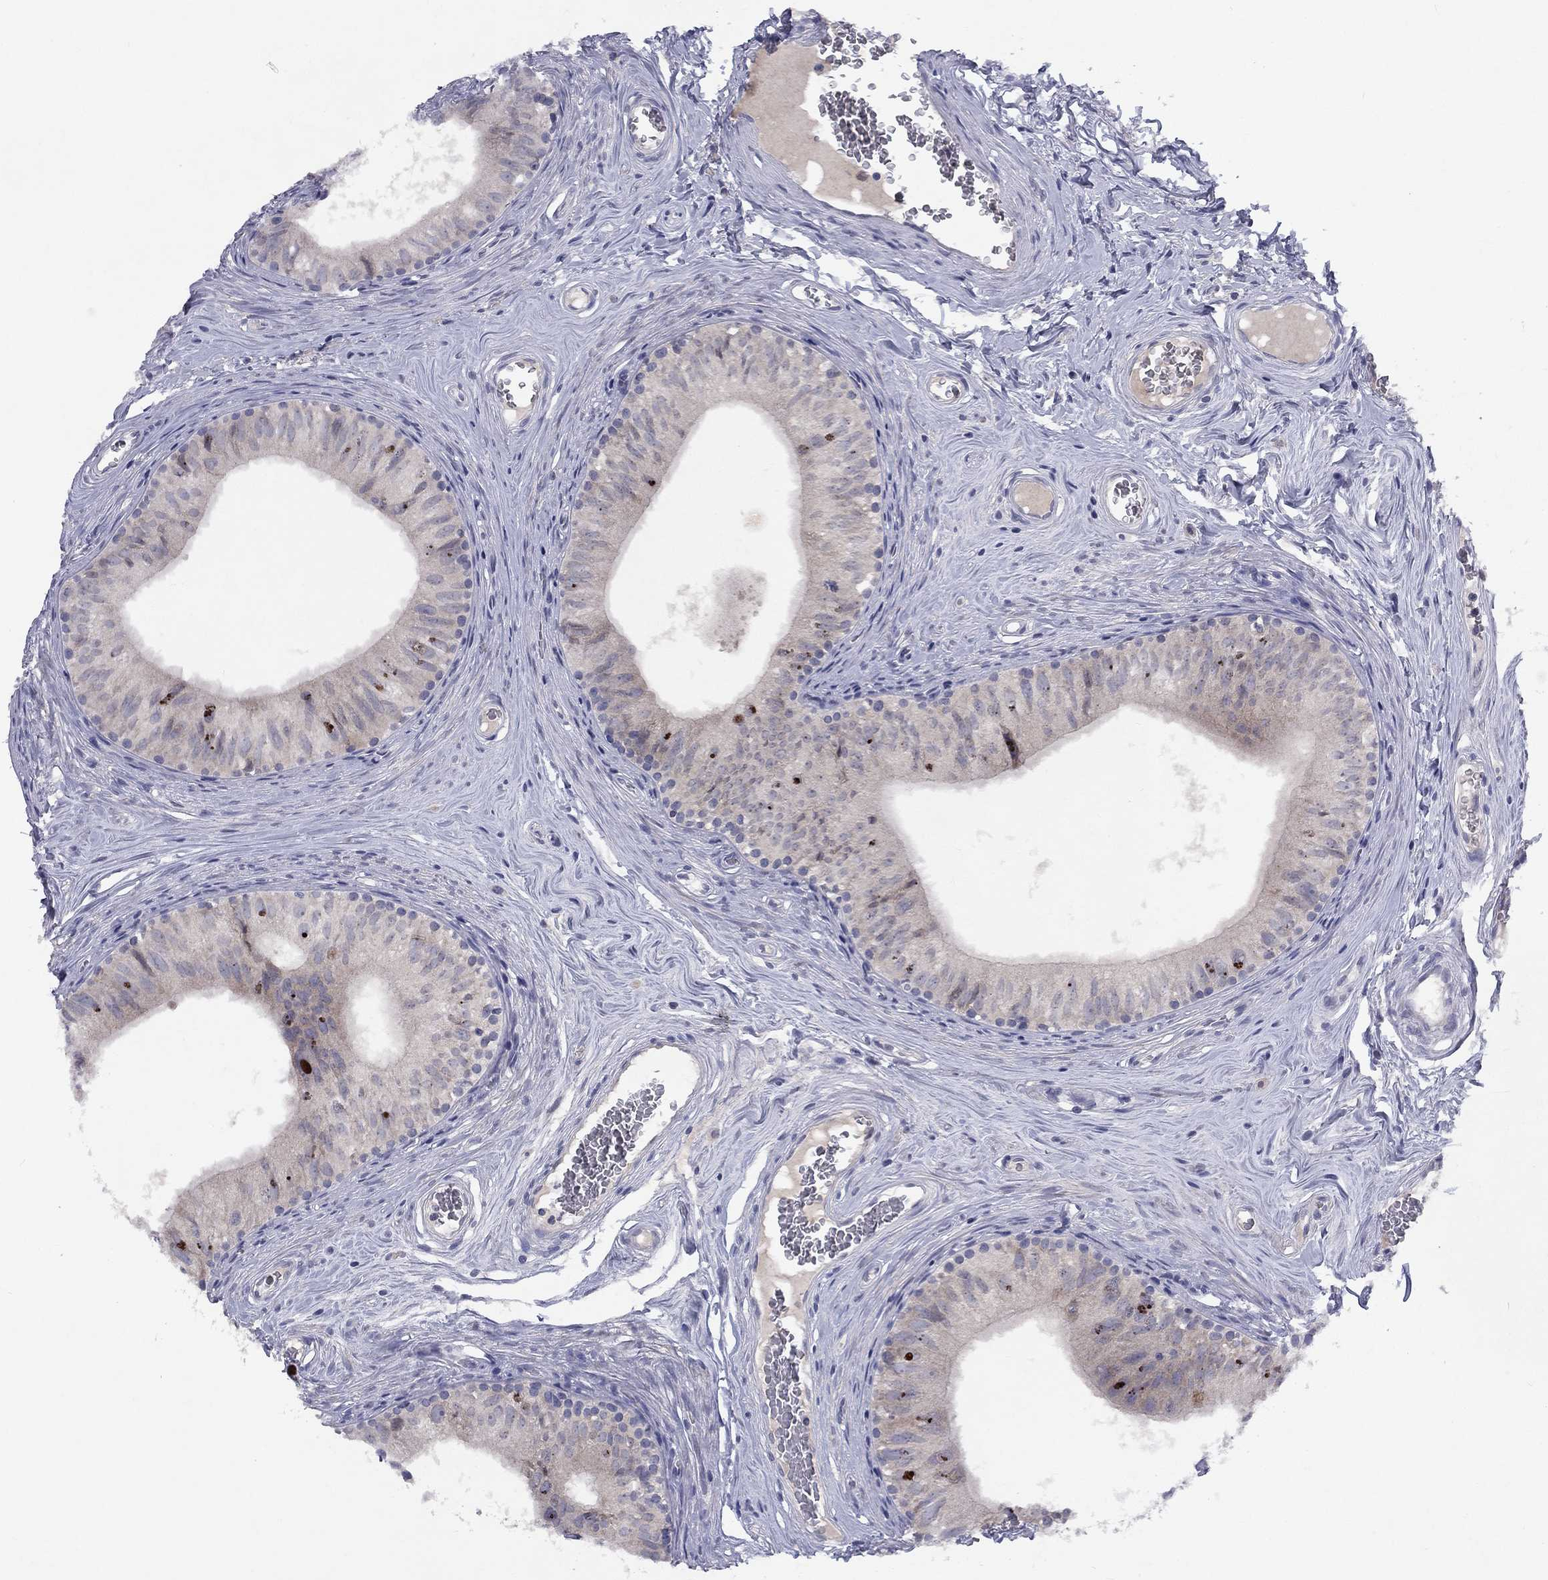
{"staining": {"intensity": "negative", "quantity": "none", "location": "none"}, "tissue": "epididymis", "cell_type": "Glandular cells", "image_type": "normal", "snomed": [{"axis": "morphology", "description": "Normal tissue, NOS"}, {"axis": "topography", "description": "Epididymis"}], "caption": "Epididymis stained for a protein using immunohistochemistry (IHC) displays no staining glandular cells.", "gene": "CACNA1A", "patient": {"sex": "male", "age": 52}}